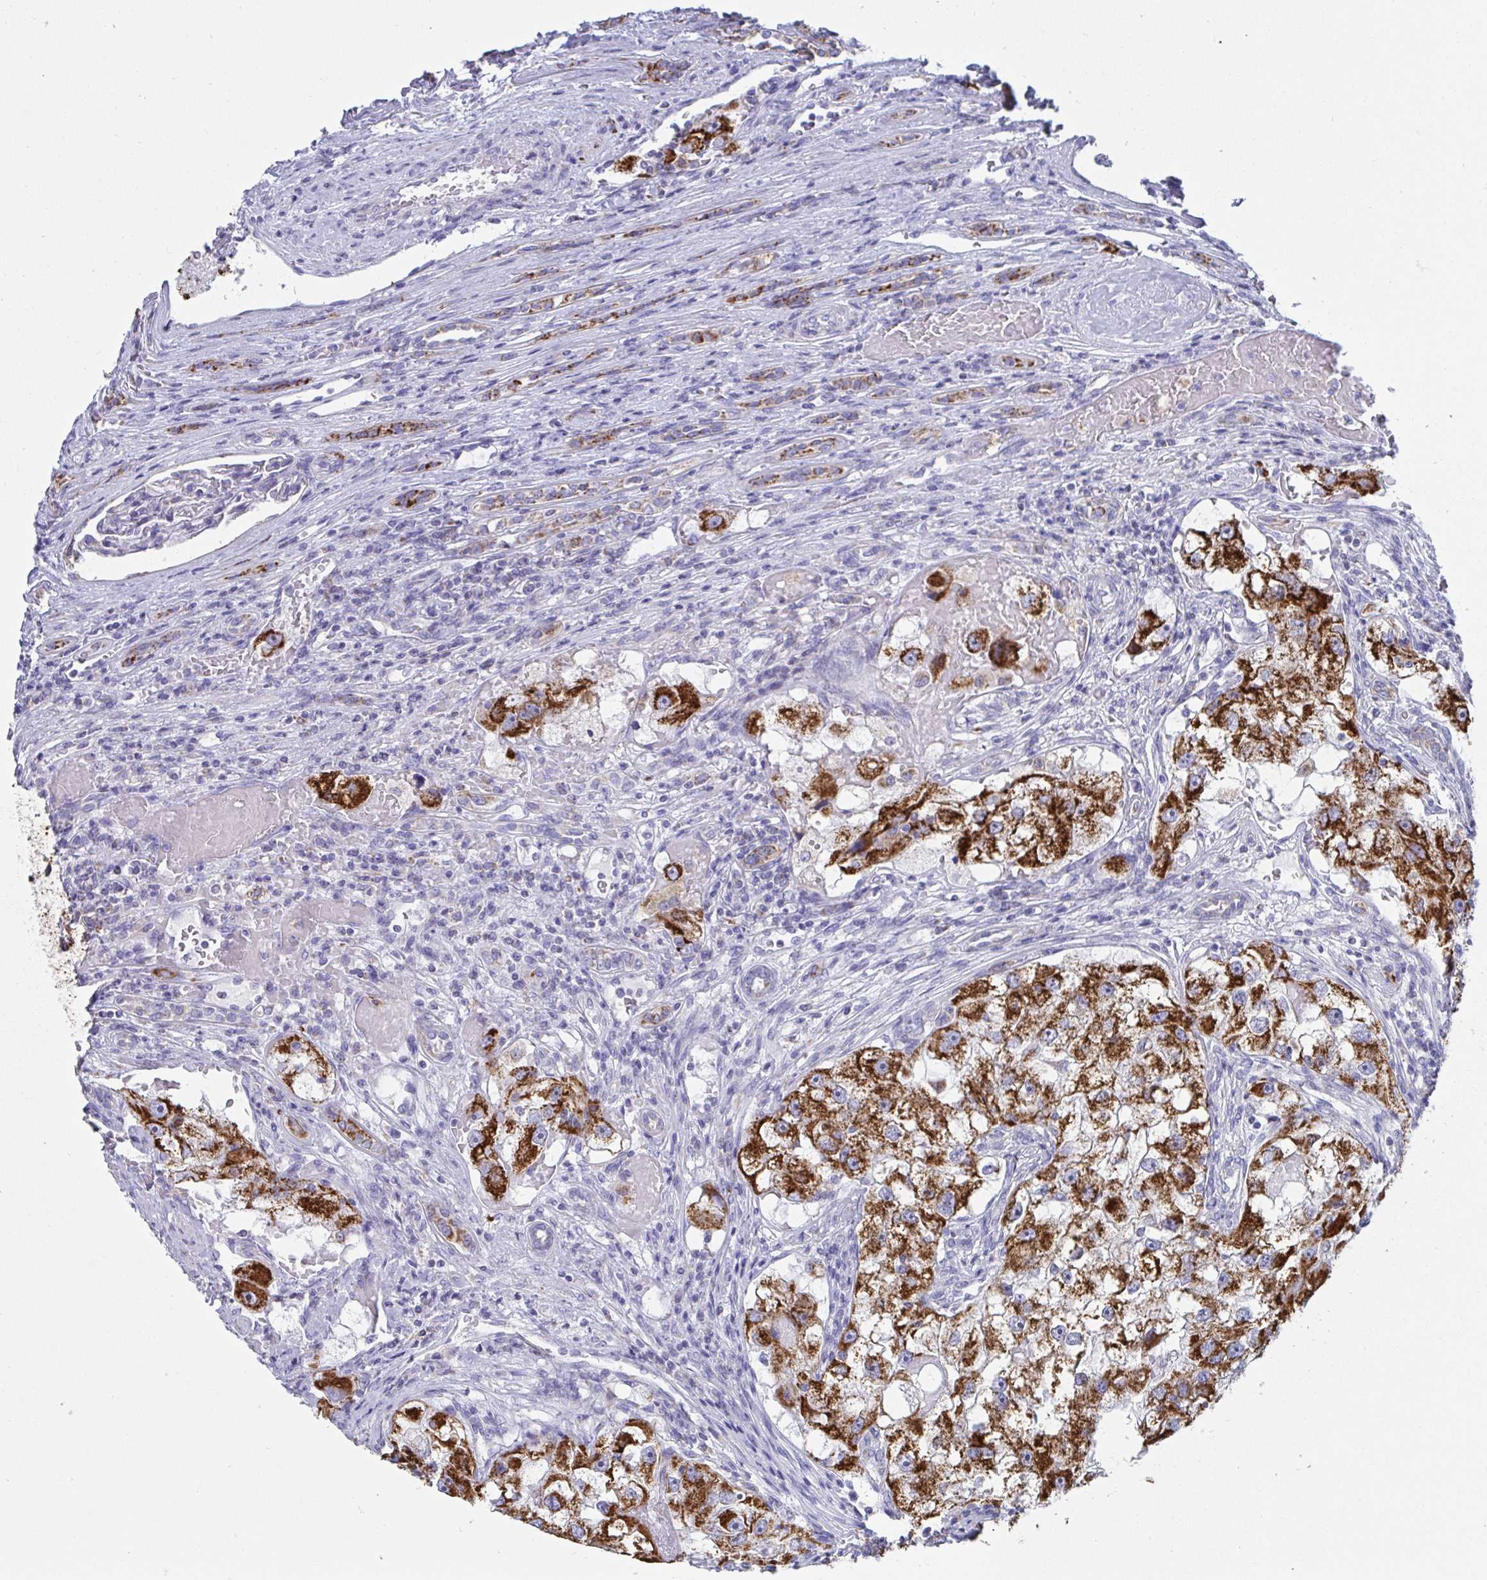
{"staining": {"intensity": "strong", "quantity": ">75%", "location": "cytoplasmic/membranous"}, "tissue": "renal cancer", "cell_type": "Tumor cells", "image_type": "cancer", "snomed": [{"axis": "morphology", "description": "Adenocarcinoma, NOS"}, {"axis": "topography", "description": "Kidney"}], "caption": "Immunohistochemical staining of human adenocarcinoma (renal) displays high levels of strong cytoplasmic/membranous protein positivity in approximately >75% of tumor cells.", "gene": "AIFM1", "patient": {"sex": "male", "age": 63}}